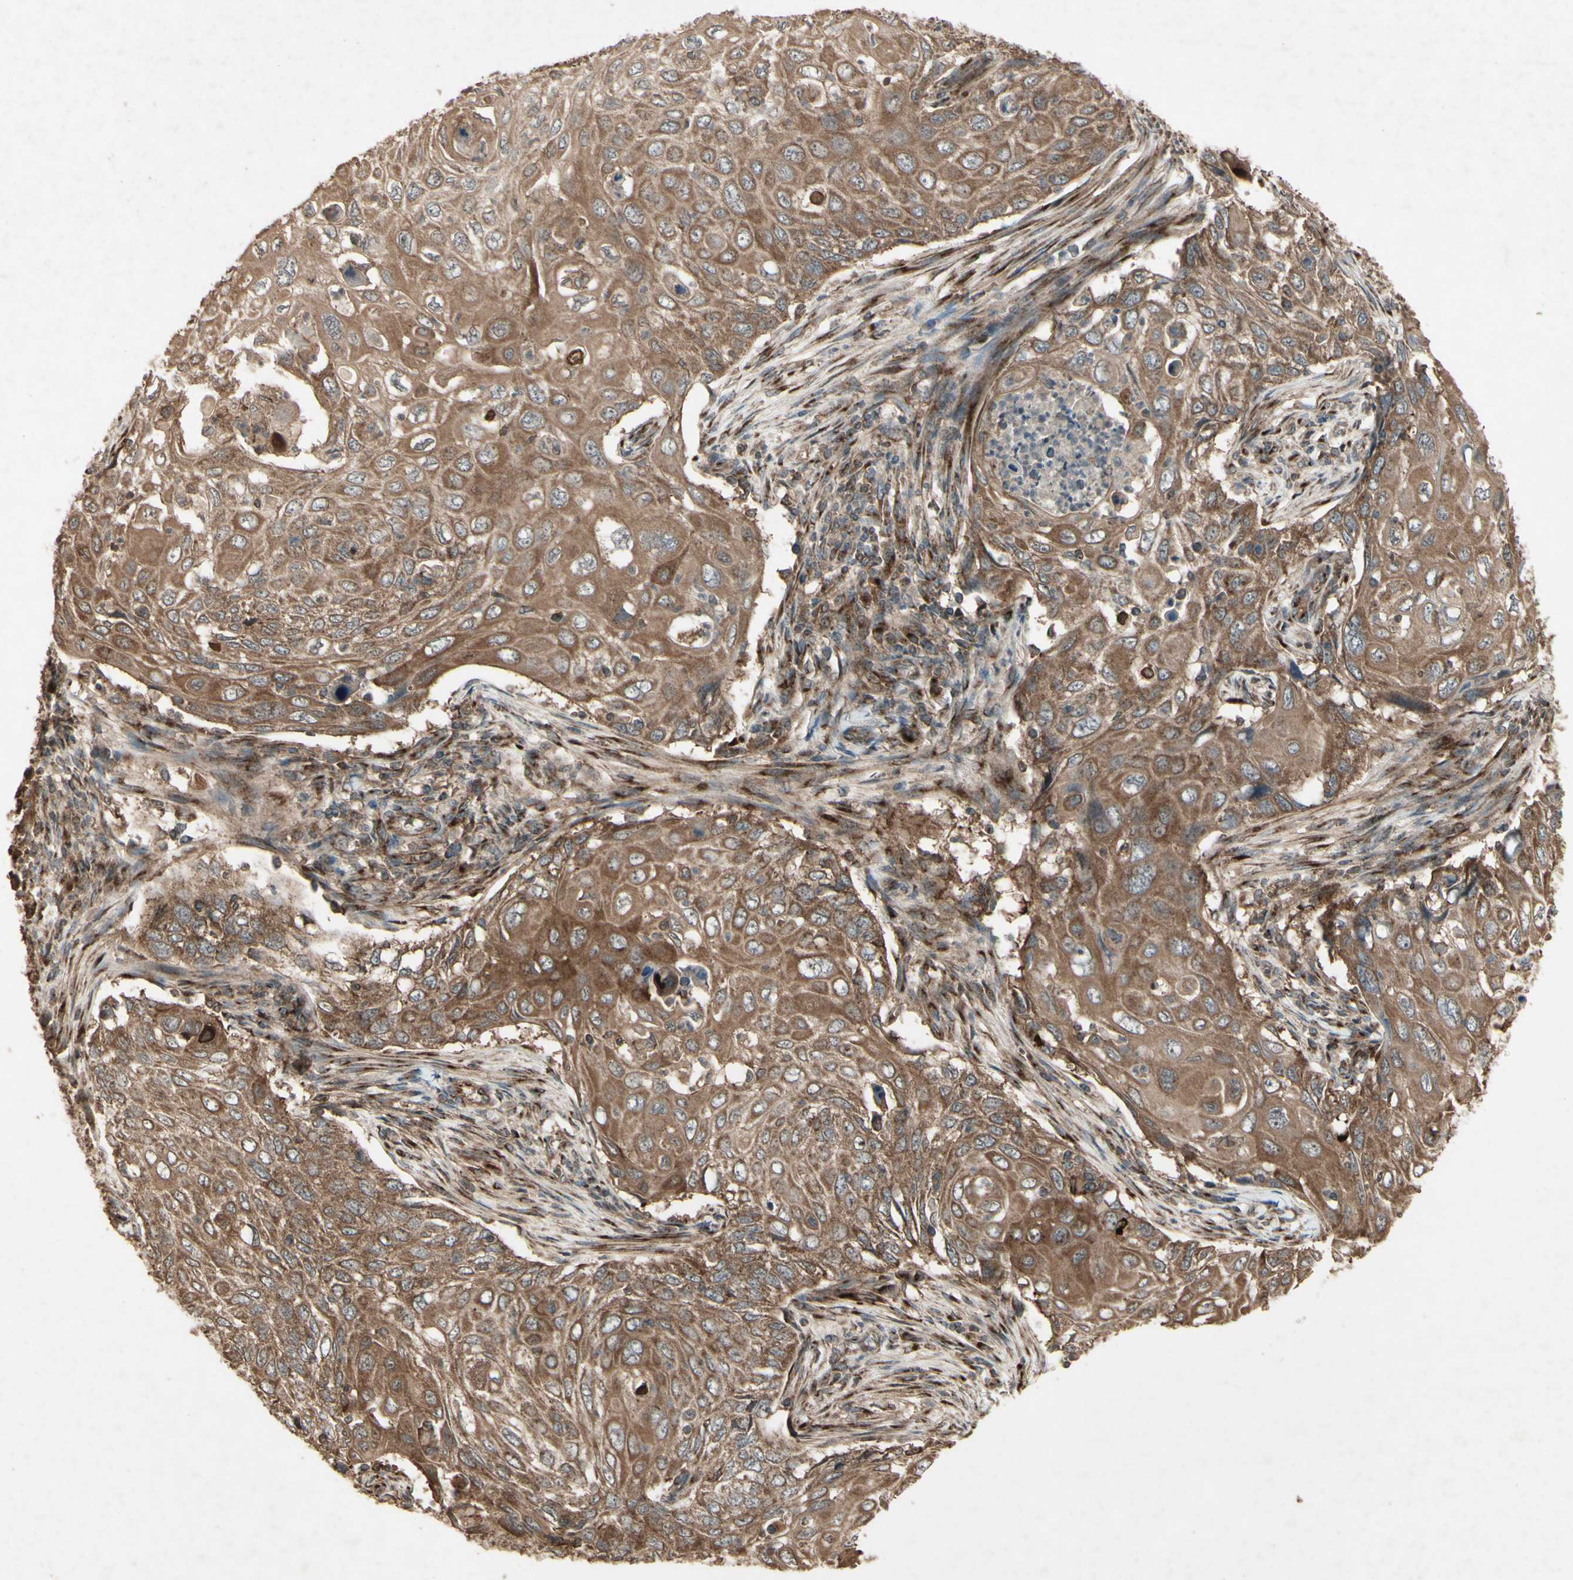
{"staining": {"intensity": "strong", "quantity": ">75%", "location": "cytoplasmic/membranous"}, "tissue": "cervical cancer", "cell_type": "Tumor cells", "image_type": "cancer", "snomed": [{"axis": "morphology", "description": "Squamous cell carcinoma, NOS"}, {"axis": "topography", "description": "Cervix"}], "caption": "Immunohistochemistry (IHC) of human cervical cancer shows high levels of strong cytoplasmic/membranous positivity in about >75% of tumor cells.", "gene": "AP1G1", "patient": {"sex": "female", "age": 70}}